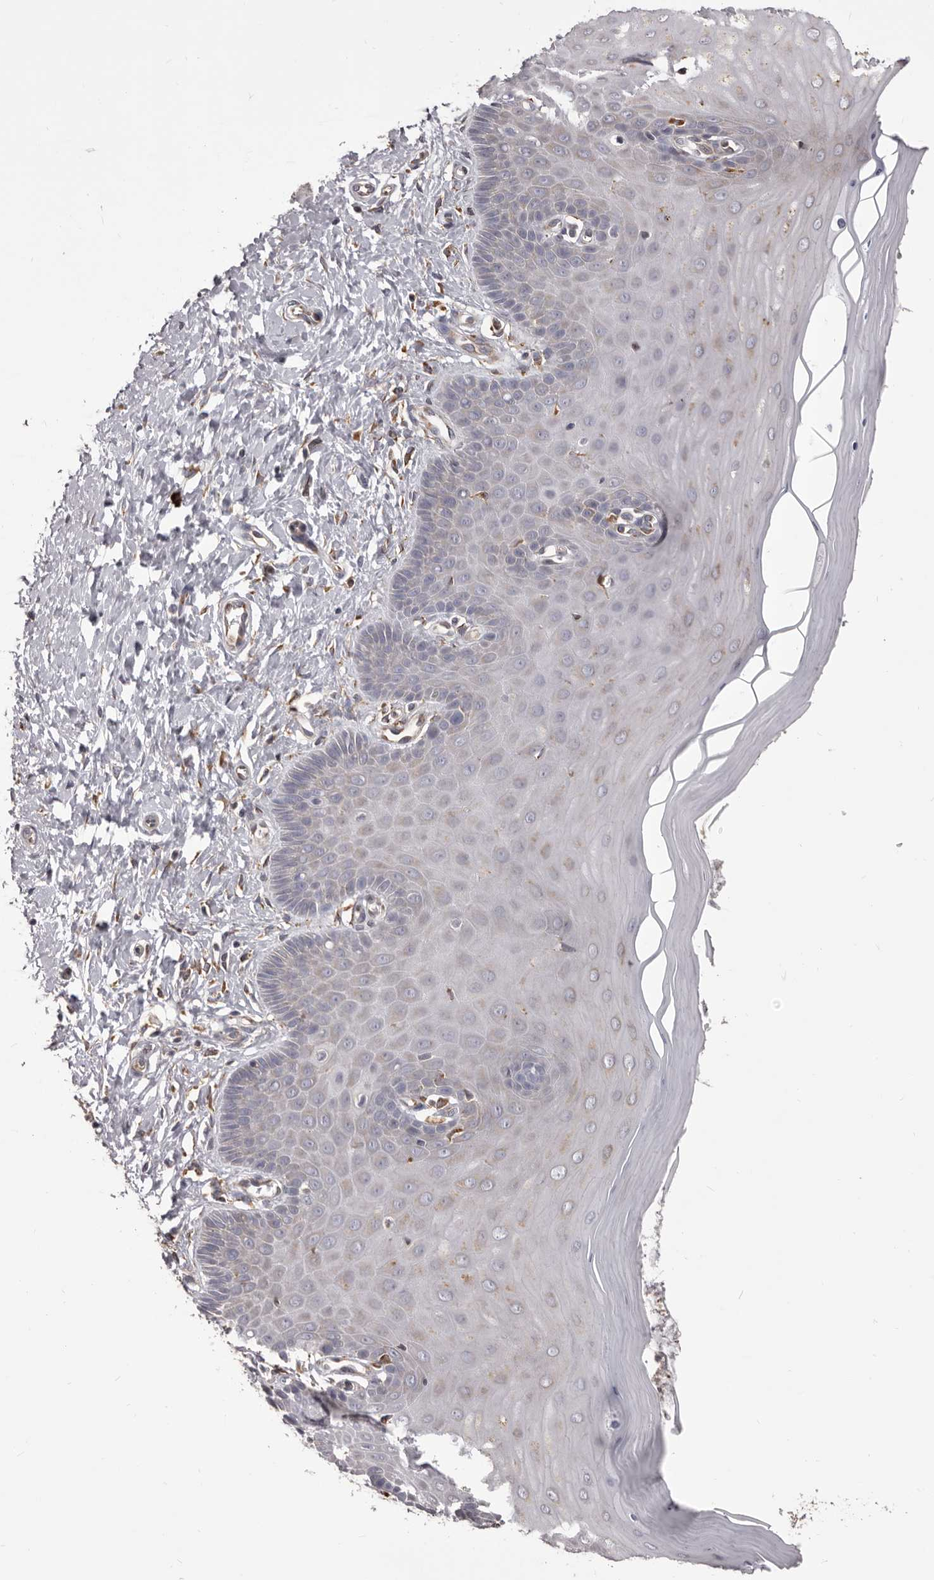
{"staining": {"intensity": "moderate", "quantity": ">75%", "location": "cytoplasmic/membranous"}, "tissue": "cervix", "cell_type": "Glandular cells", "image_type": "normal", "snomed": [{"axis": "morphology", "description": "Normal tissue, NOS"}, {"axis": "topography", "description": "Cervix"}], "caption": "Protein staining reveals moderate cytoplasmic/membranous staining in approximately >75% of glandular cells in benign cervix.", "gene": "QRSL1", "patient": {"sex": "female", "age": 55}}